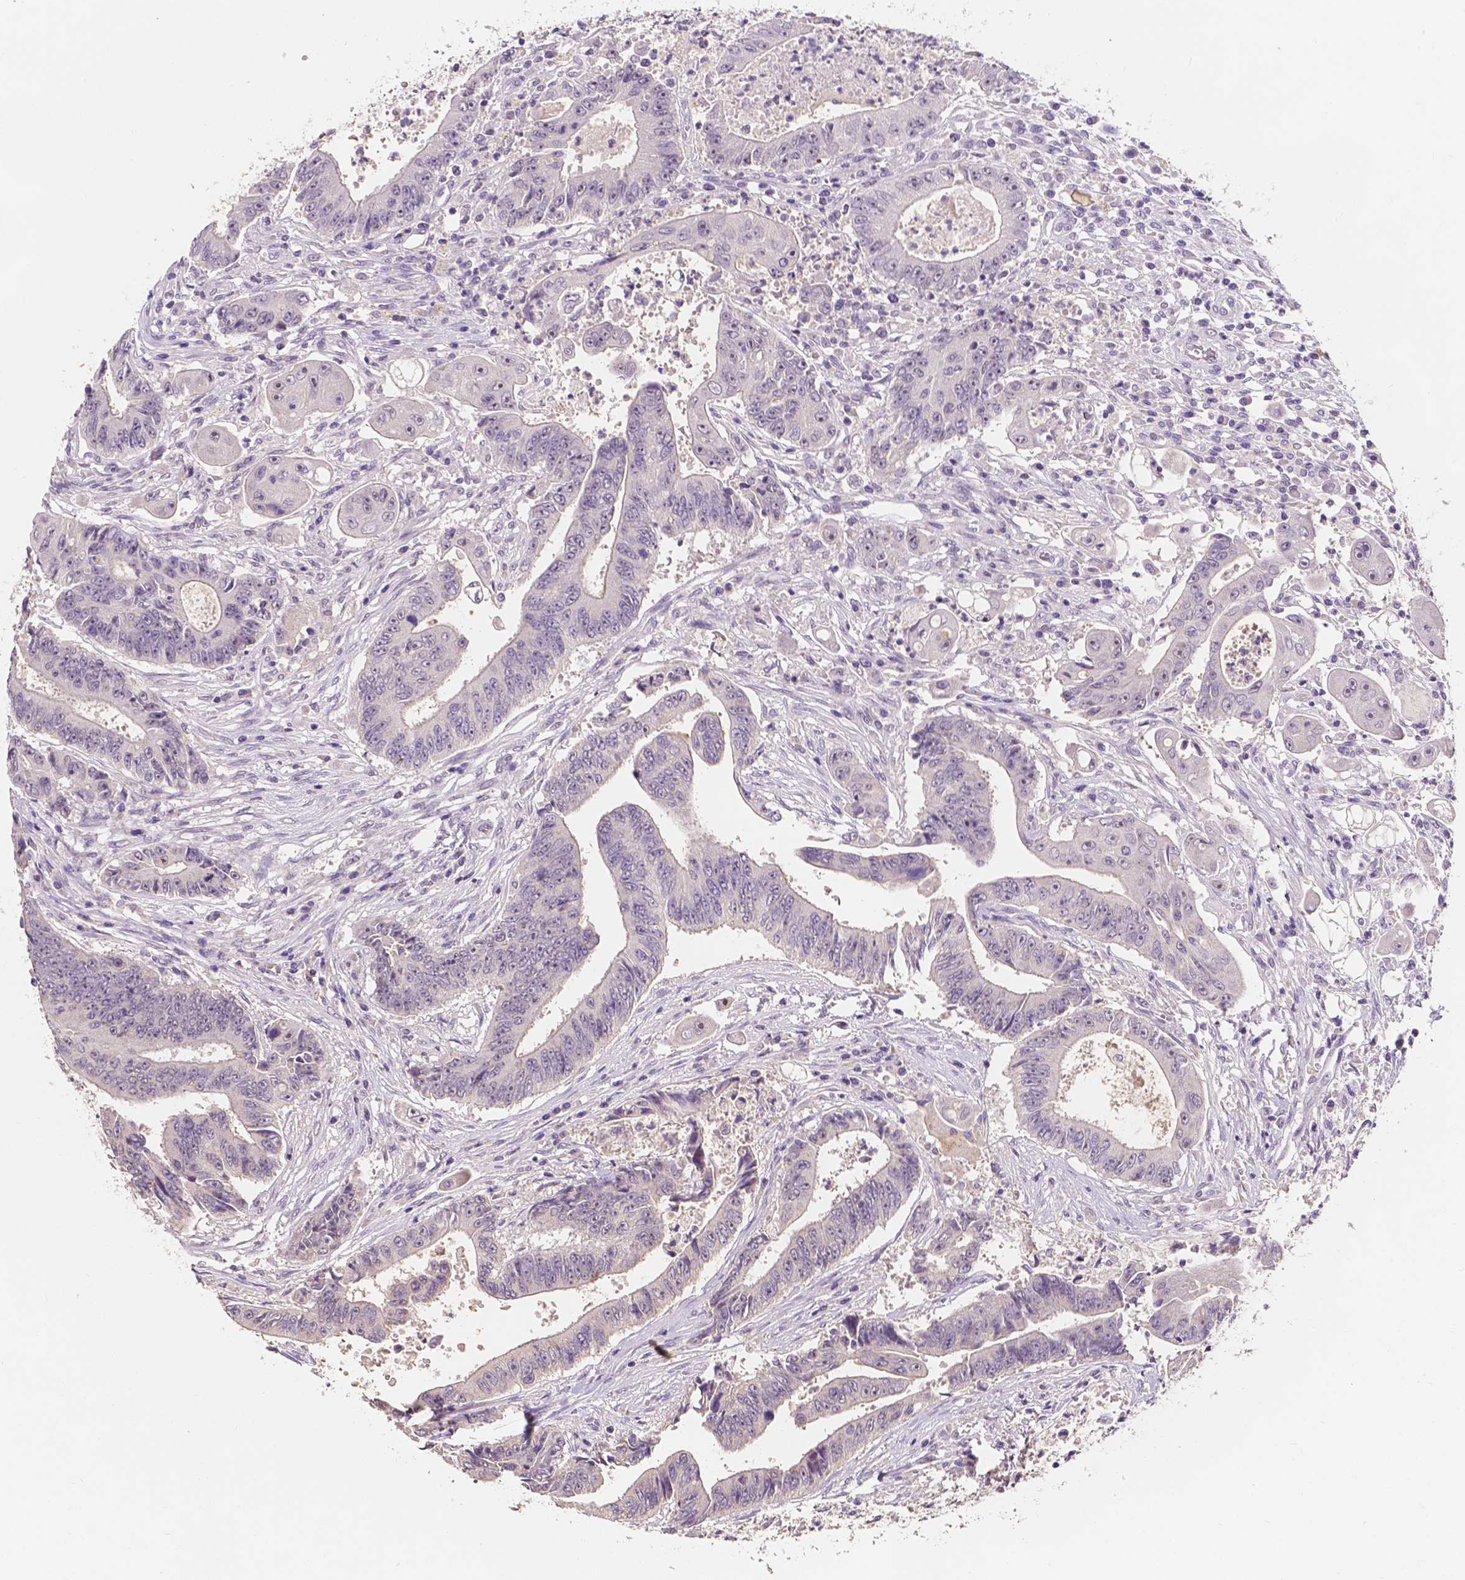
{"staining": {"intensity": "negative", "quantity": "none", "location": "none"}, "tissue": "colorectal cancer", "cell_type": "Tumor cells", "image_type": "cancer", "snomed": [{"axis": "morphology", "description": "Adenocarcinoma, NOS"}, {"axis": "topography", "description": "Rectum"}], "caption": "Immunohistochemistry (IHC) of human colorectal cancer shows no positivity in tumor cells.", "gene": "SIRT2", "patient": {"sex": "male", "age": 54}}